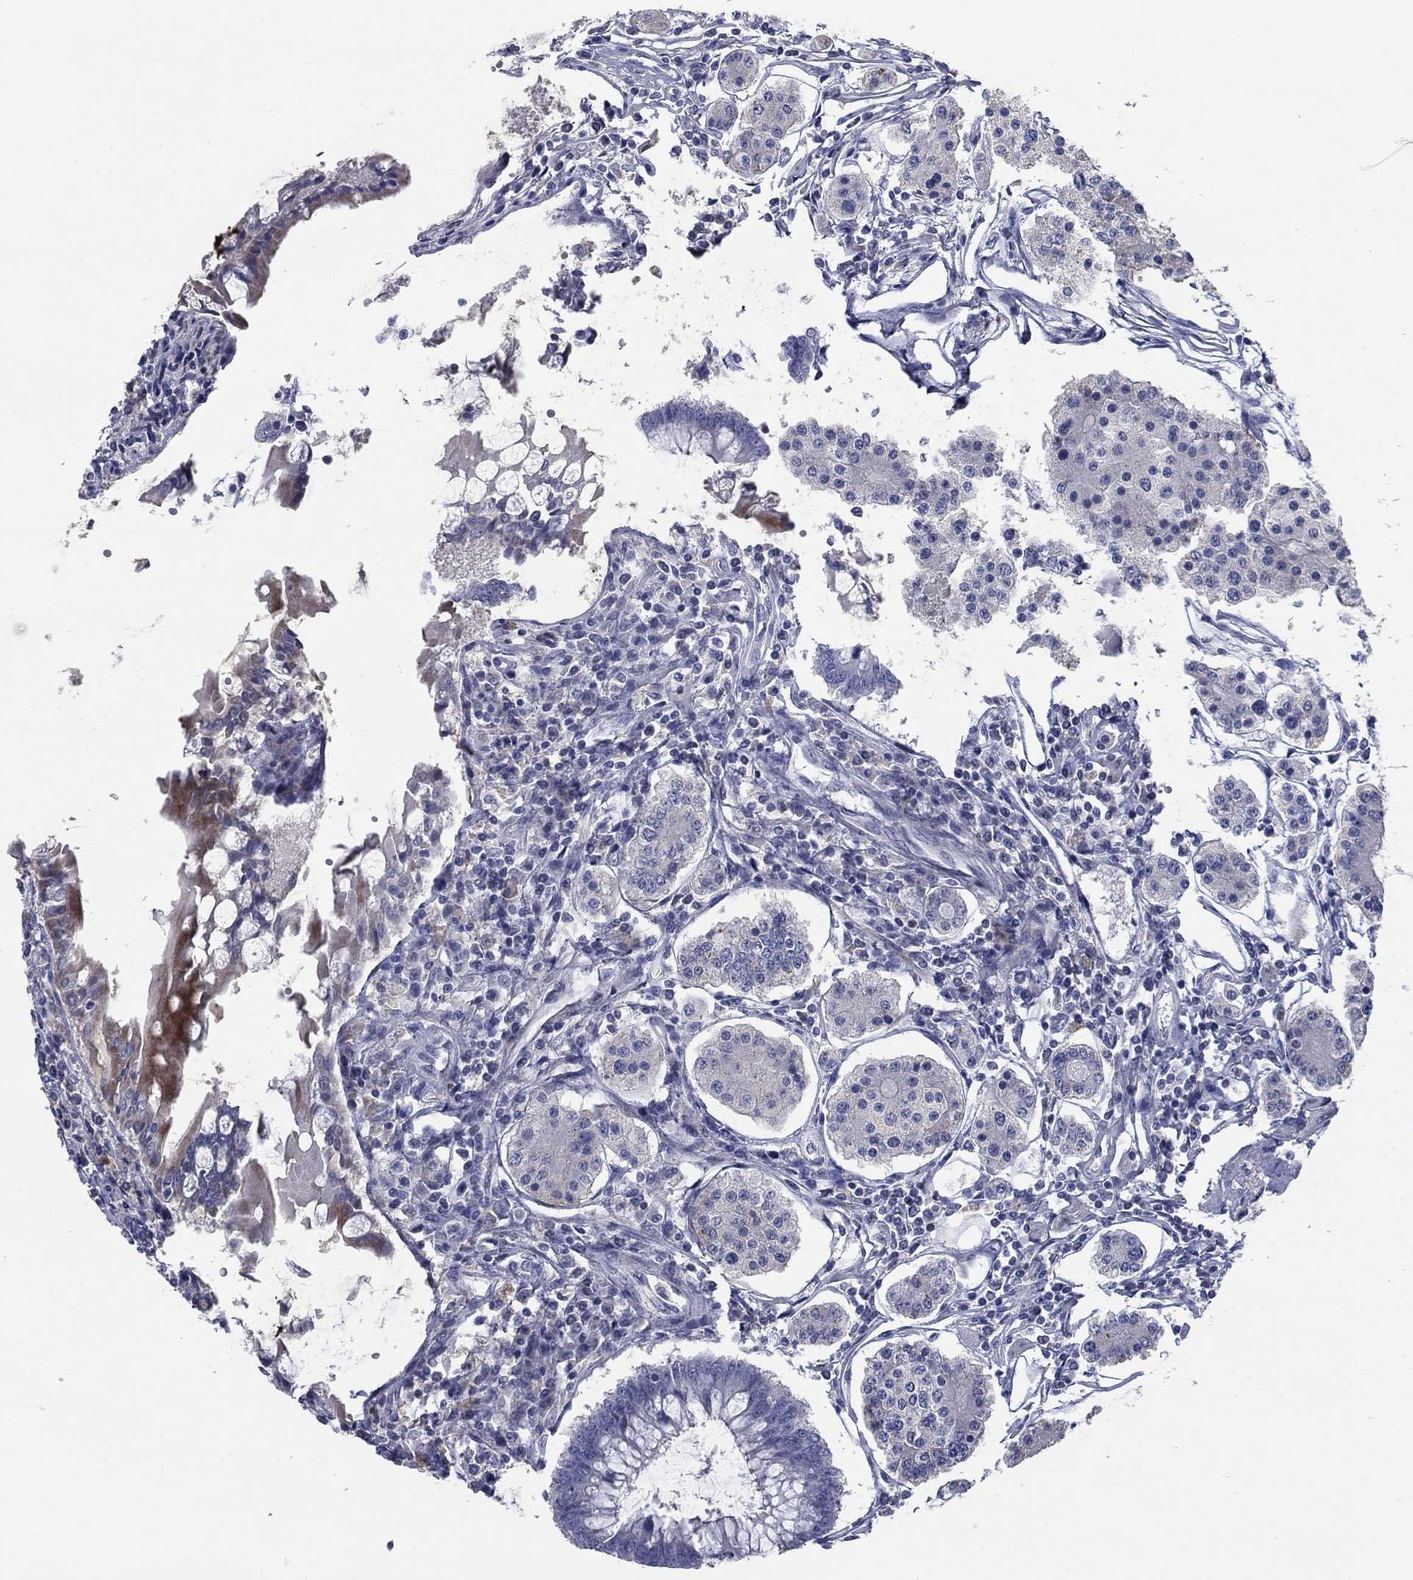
{"staining": {"intensity": "negative", "quantity": "none", "location": "none"}, "tissue": "carcinoid", "cell_type": "Tumor cells", "image_type": "cancer", "snomed": [{"axis": "morphology", "description": "Carcinoid, malignant, NOS"}, {"axis": "topography", "description": "Small intestine"}], "caption": "Tumor cells show no significant expression in malignant carcinoid.", "gene": "TMEM249", "patient": {"sex": "female", "age": 65}}